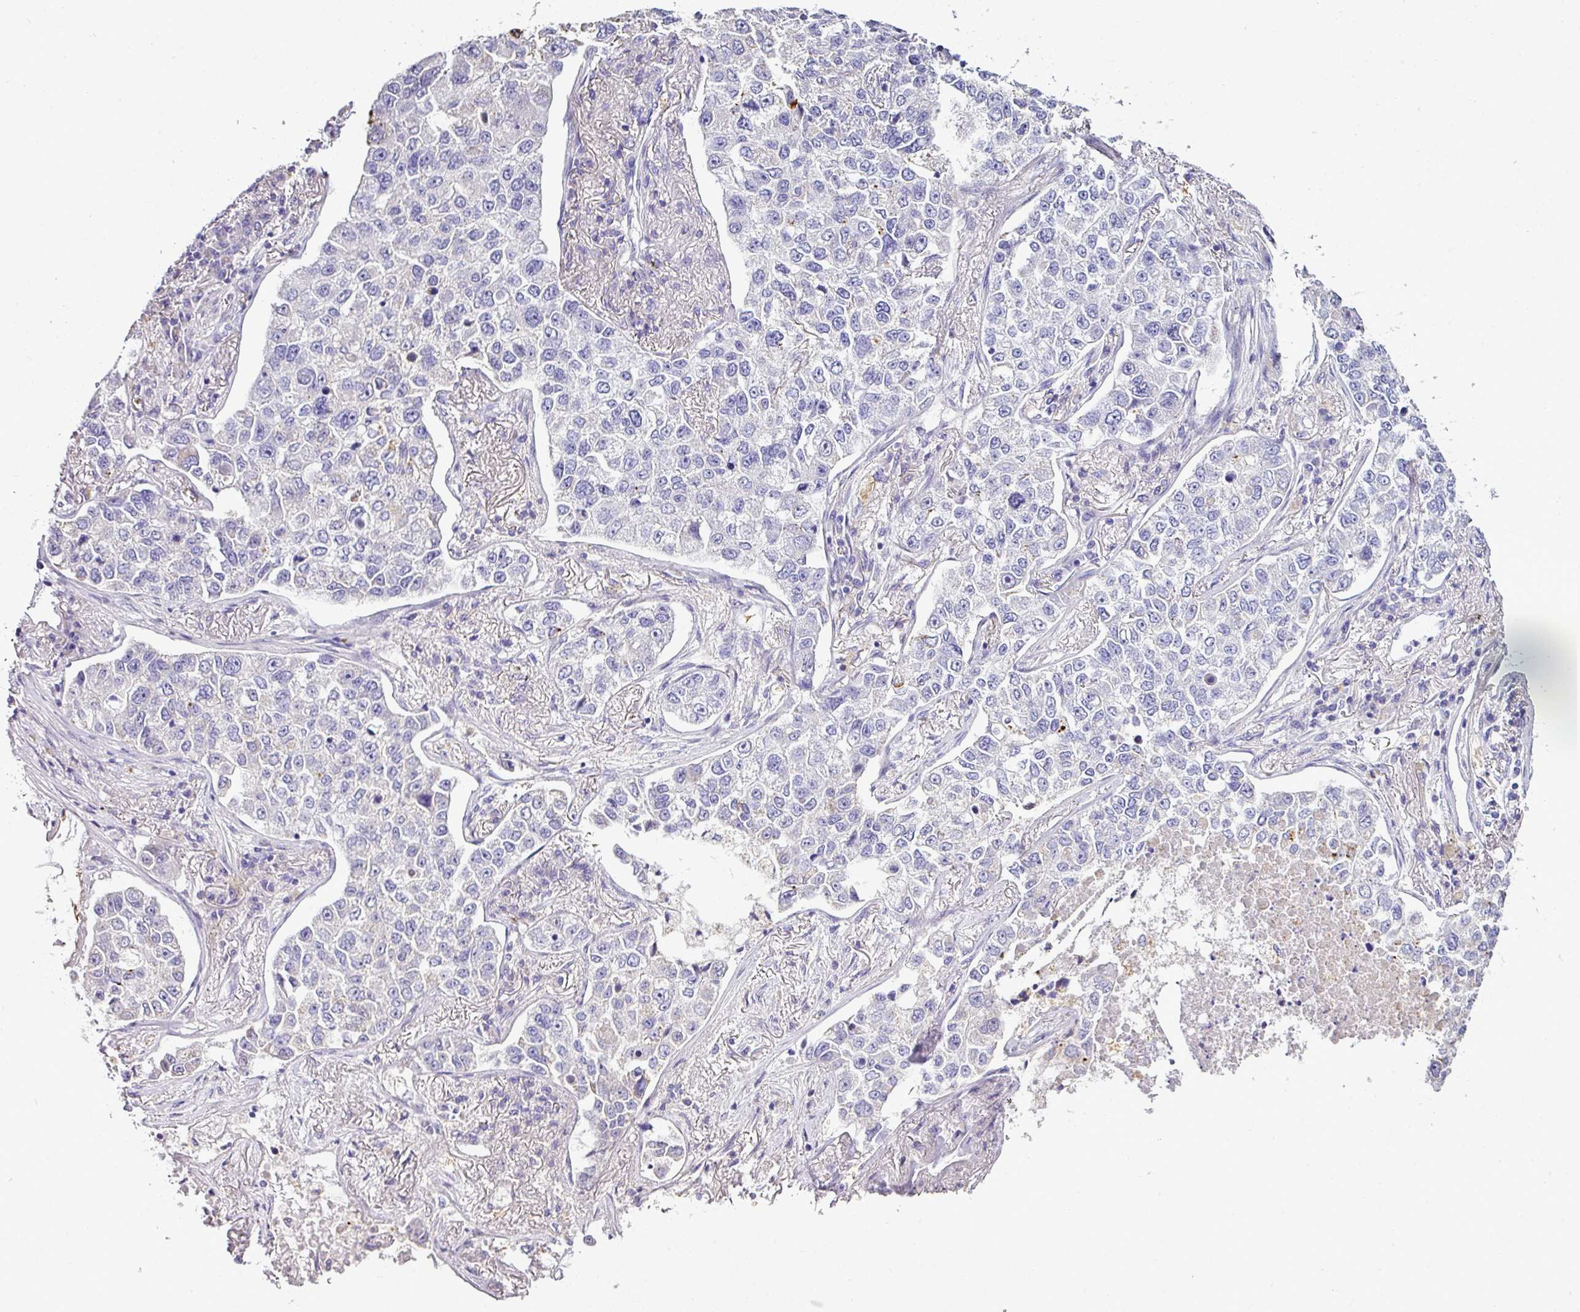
{"staining": {"intensity": "strong", "quantity": "<25%", "location": "cytoplasmic/membranous"}, "tissue": "lung cancer", "cell_type": "Tumor cells", "image_type": "cancer", "snomed": [{"axis": "morphology", "description": "Adenocarcinoma, NOS"}, {"axis": "topography", "description": "Lung"}], "caption": "Approximately <25% of tumor cells in lung cancer reveal strong cytoplasmic/membranous protein positivity as visualized by brown immunohistochemical staining.", "gene": "NAPSA", "patient": {"sex": "male", "age": 49}}